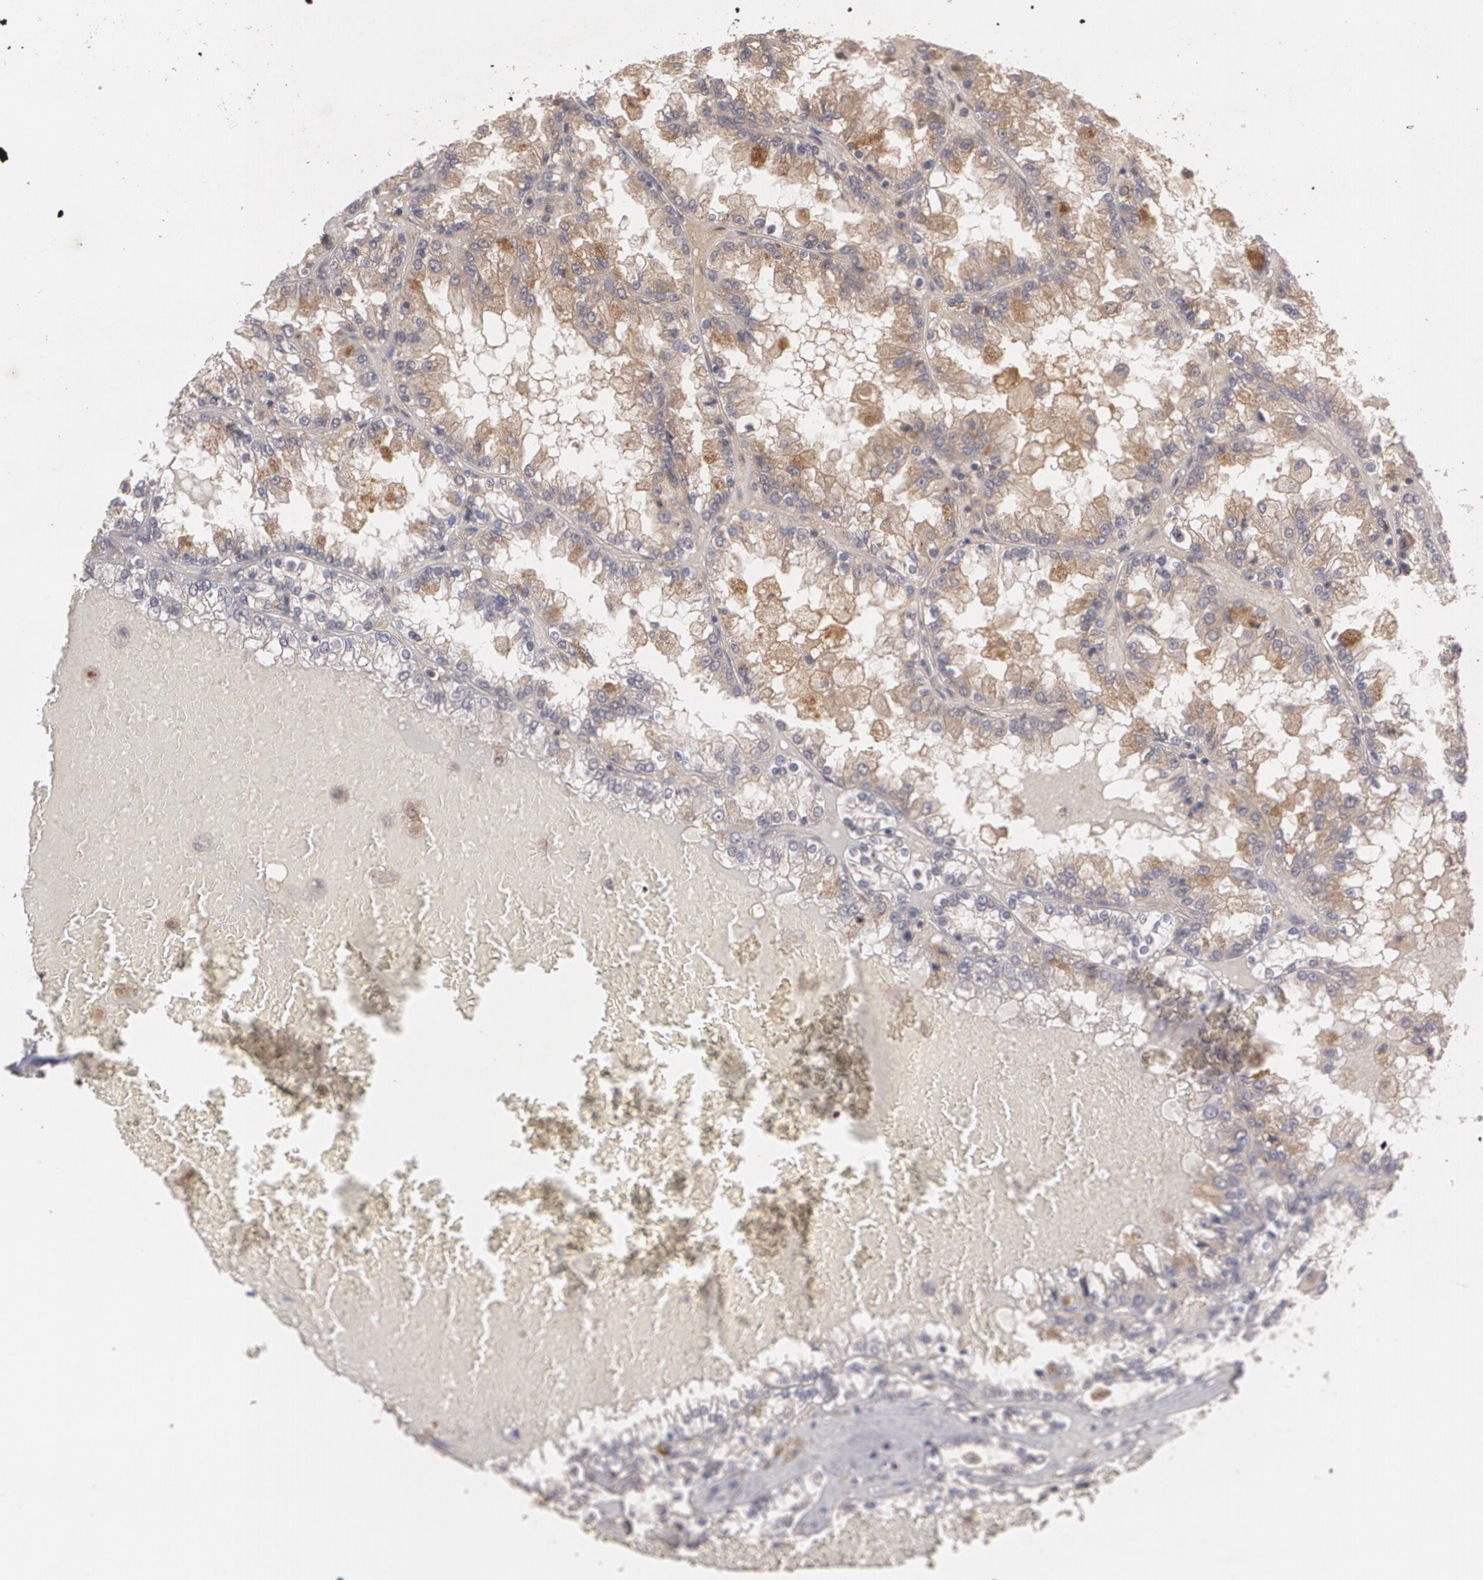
{"staining": {"intensity": "moderate", "quantity": ">75%", "location": "cytoplasmic/membranous"}, "tissue": "renal cancer", "cell_type": "Tumor cells", "image_type": "cancer", "snomed": [{"axis": "morphology", "description": "Adenocarcinoma, NOS"}, {"axis": "topography", "description": "Kidney"}], "caption": "This micrograph exhibits immunohistochemistry staining of renal cancer (adenocarcinoma), with medium moderate cytoplasmic/membranous staining in about >75% of tumor cells.", "gene": "ARF6", "patient": {"sex": "female", "age": 56}}